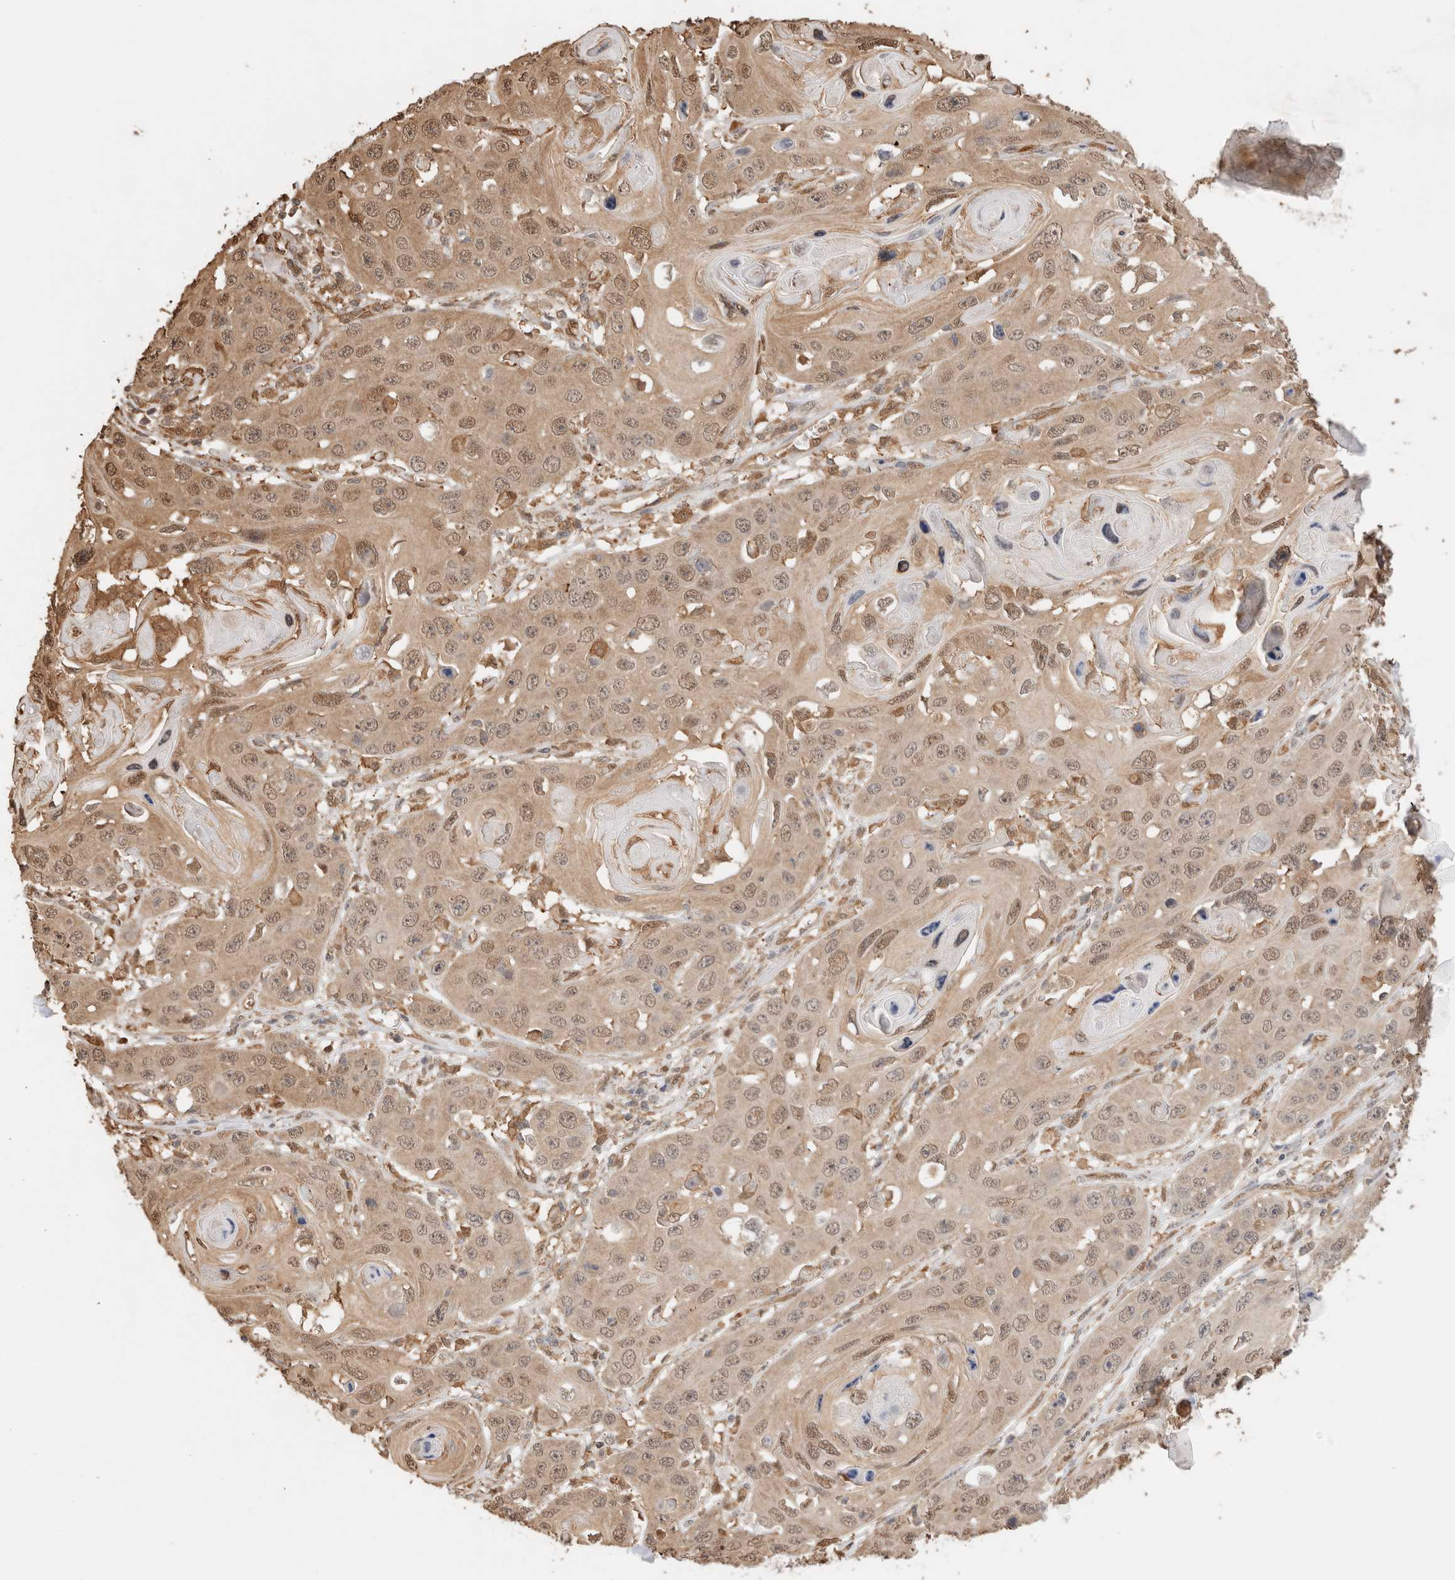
{"staining": {"intensity": "moderate", "quantity": ">75%", "location": "cytoplasmic/membranous,nuclear"}, "tissue": "skin cancer", "cell_type": "Tumor cells", "image_type": "cancer", "snomed": [{"axis": "morphology", "description": "Squamous cell carcinoma, NOS"}, {"axis": "topography", "description": "Skin"}], "caption": "A histopathology image of human squamous cell carcinoma (skin) stained for a protein exhibits moderate cytoplasmic/membranous and nuclear brown staining in tumor cells.", "gene": "YWHAH", "patient": {"sex": "male", "age": 55}}